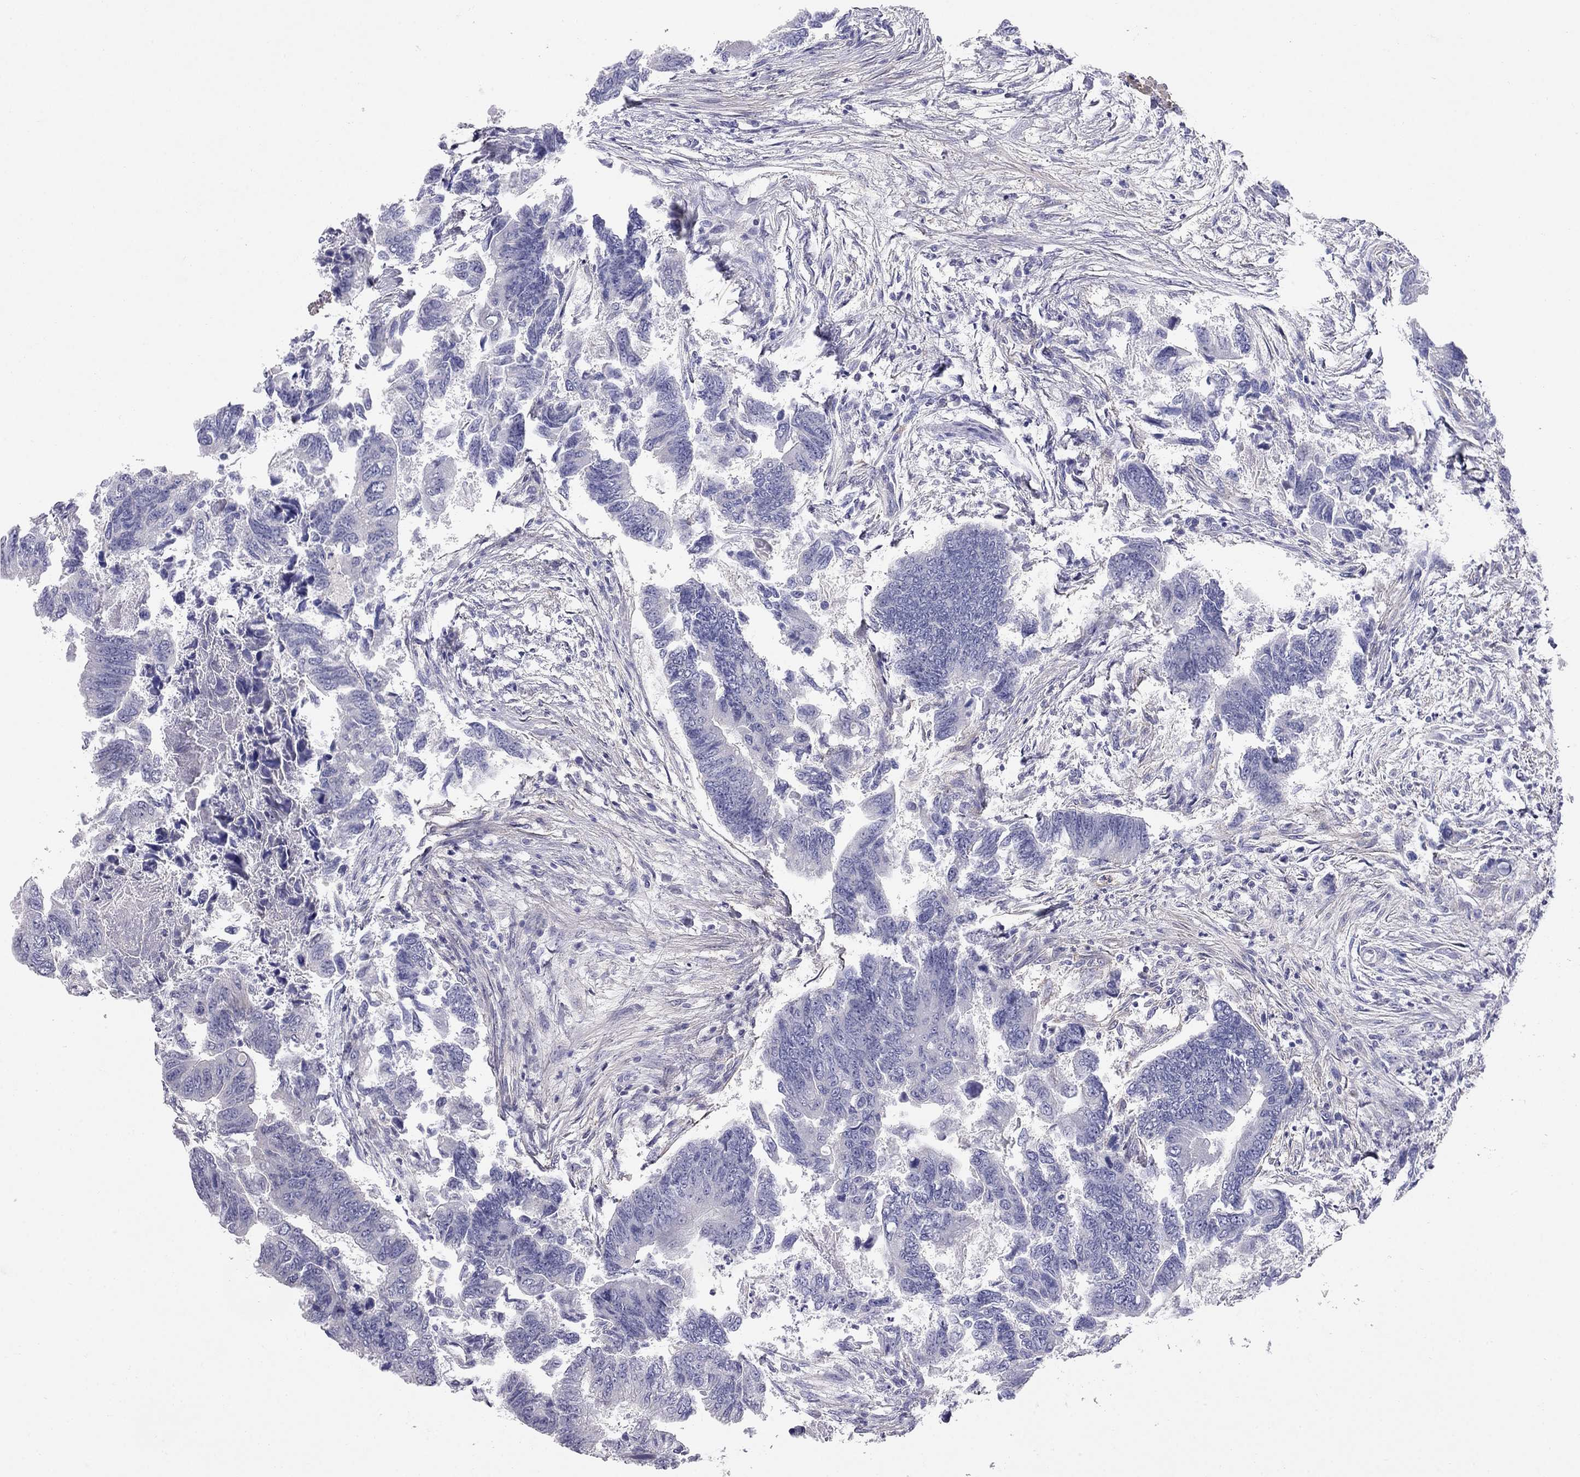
{"staining": {"intensity": "negative", "quantity": "none", "location": "none"}, "tissue": "colorectal cancer", "cell_type": "Tumor cells", "image_type": "cancer", "snomed": [{"axis": "morphology", "description": "Adenocarcinoma, NOS"}, {"axis": "topography", "description": "Colon"}], "caption": "Immunohistochemistry of adenocarcinoma (colorectal) exhibits no expression in tumor cells.", "gene": "LY6H", "patient": {"sex": "female", "age": 65}}